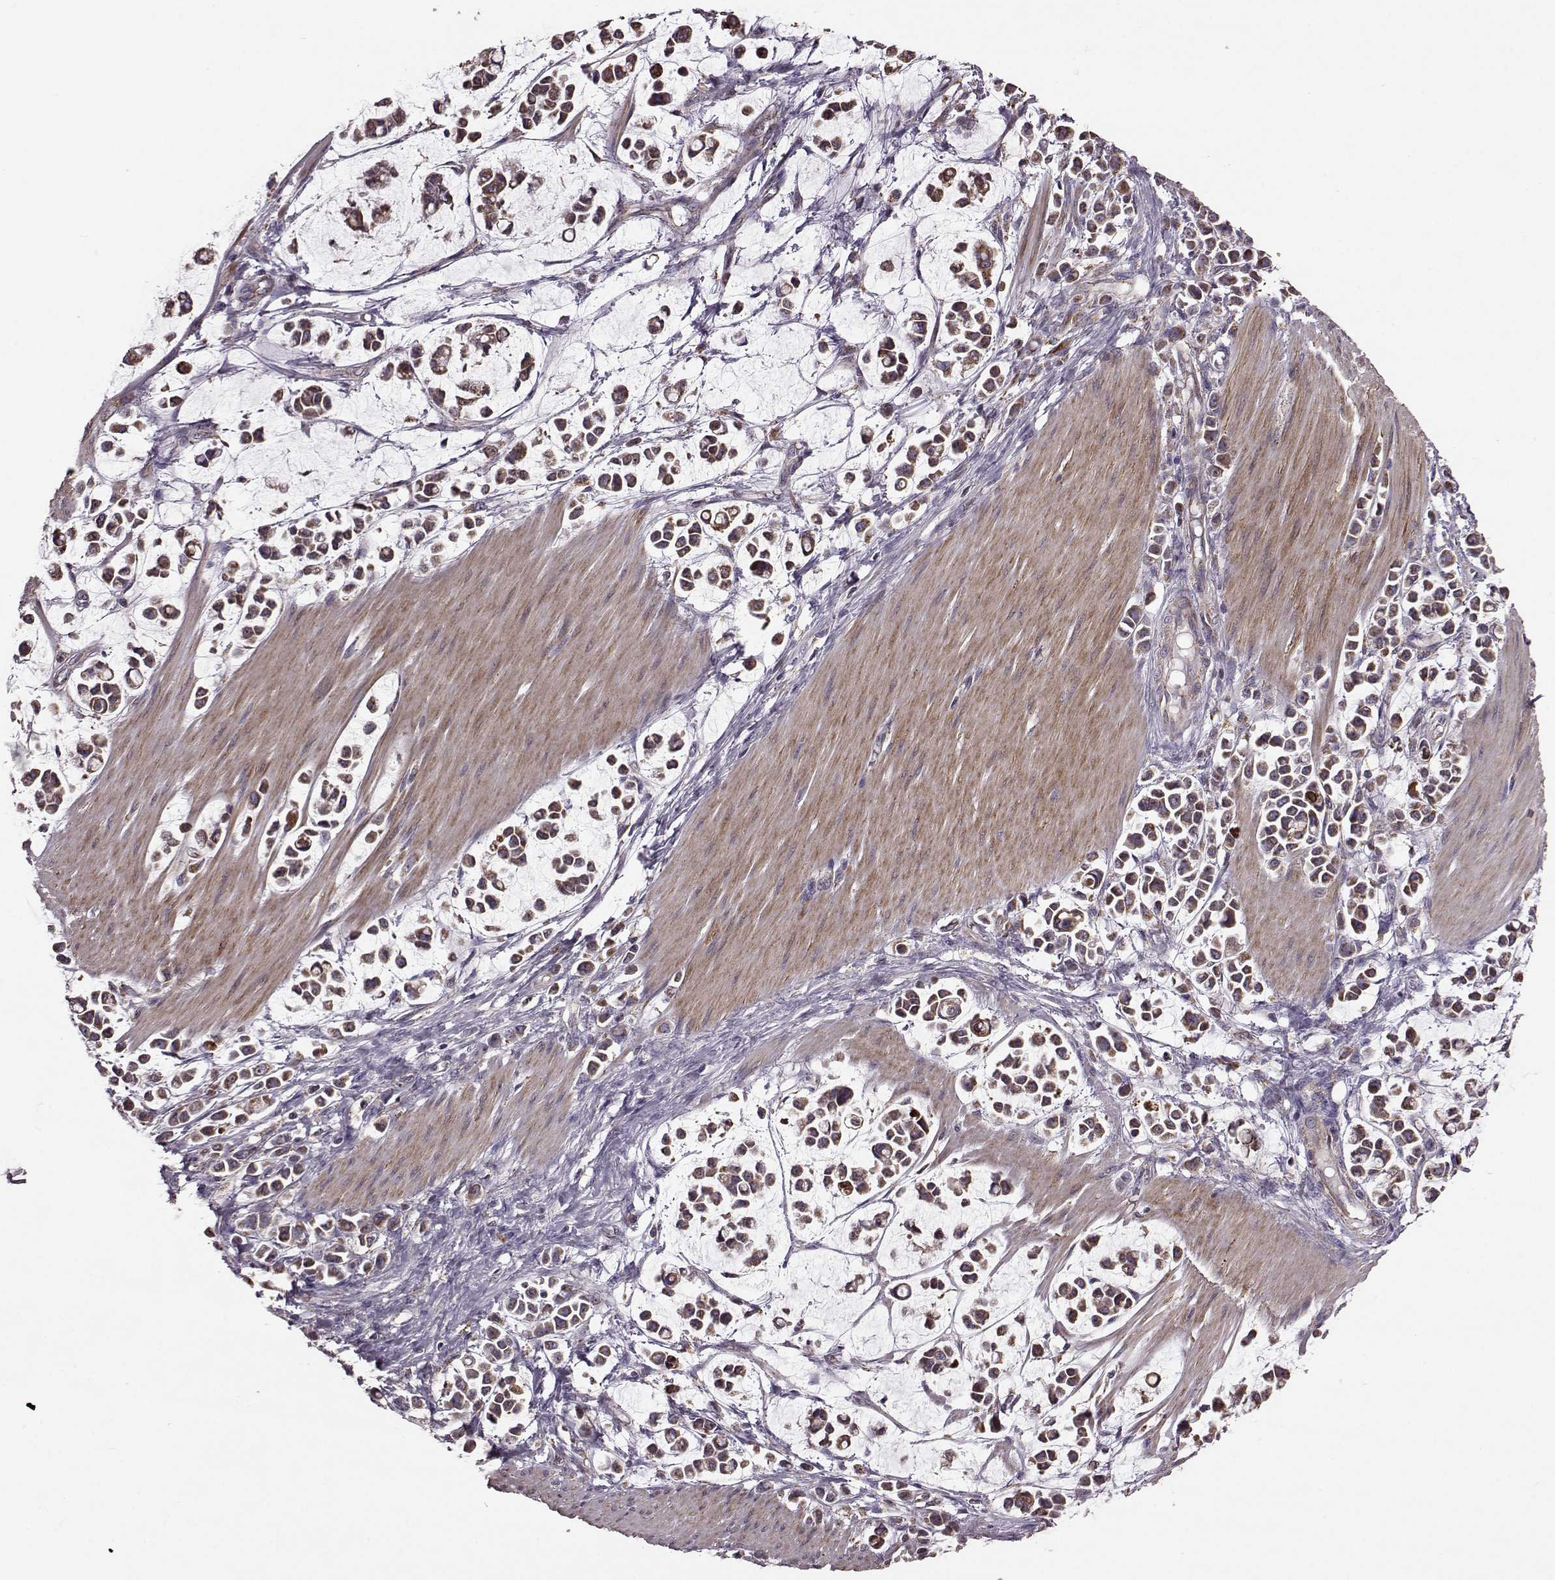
{"staining": {"intensity": "moderate", "quantity": ">75%", "location": "cytoplasmic/membranous"}, "tissue": "stomach cancer", "cell_type": "Tumor cells", "image_type": "cancer", "snomed": [{"axis": "morphology", "description": "Adenocarcinoma, NOS"}, {"axis": "topography", "description": "Stomach"}], "caption": "Immunohistochemistry (IHC) photomicrograph of stomach cancer stained for a protein (brown), which shows medium levels of moderate cytoplasmic/membranous positivity in approximately >75% of tumor cells.", "gene": "PUDP", "patient": {"sex": "male", "age": 82}}